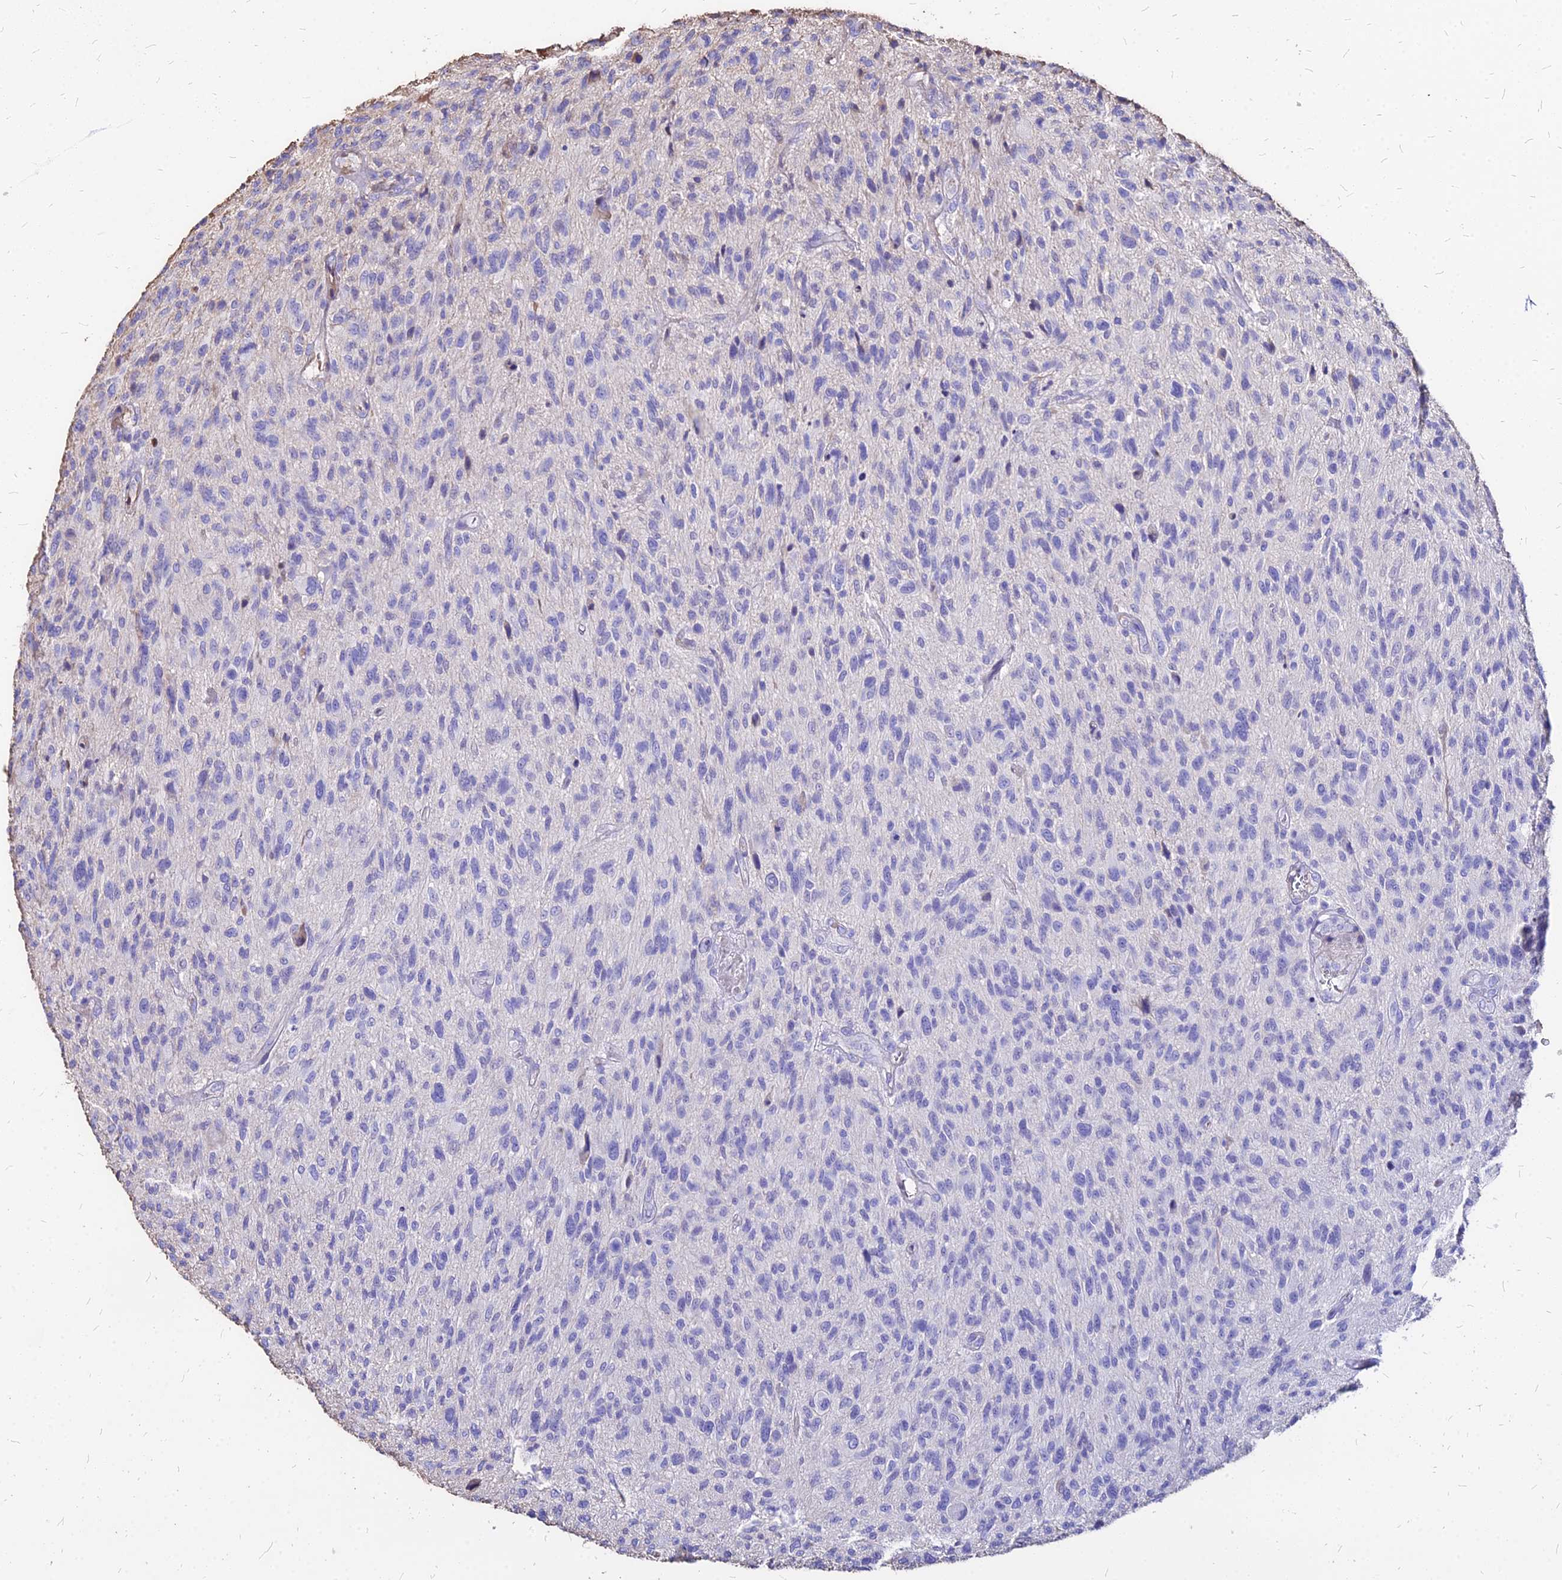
{"staining": {"intensity": "negative", "quantity": "none", "location": "none"}, "tissue": "glioma", "cell_type": "Tumor cells", "image_type": "cancer", "snomed": [{"axis": "morphology", "description": "Glioma, malignant, High grade"}, {"axis": "topography", "description": "Brain"}], "caption": "Immunohistochemical staining of high-grade glioma (malignant) reveals no significant positivity in tumor cells.", "gene": "NME5", "patient": {"sex": "male", "age": 47}}